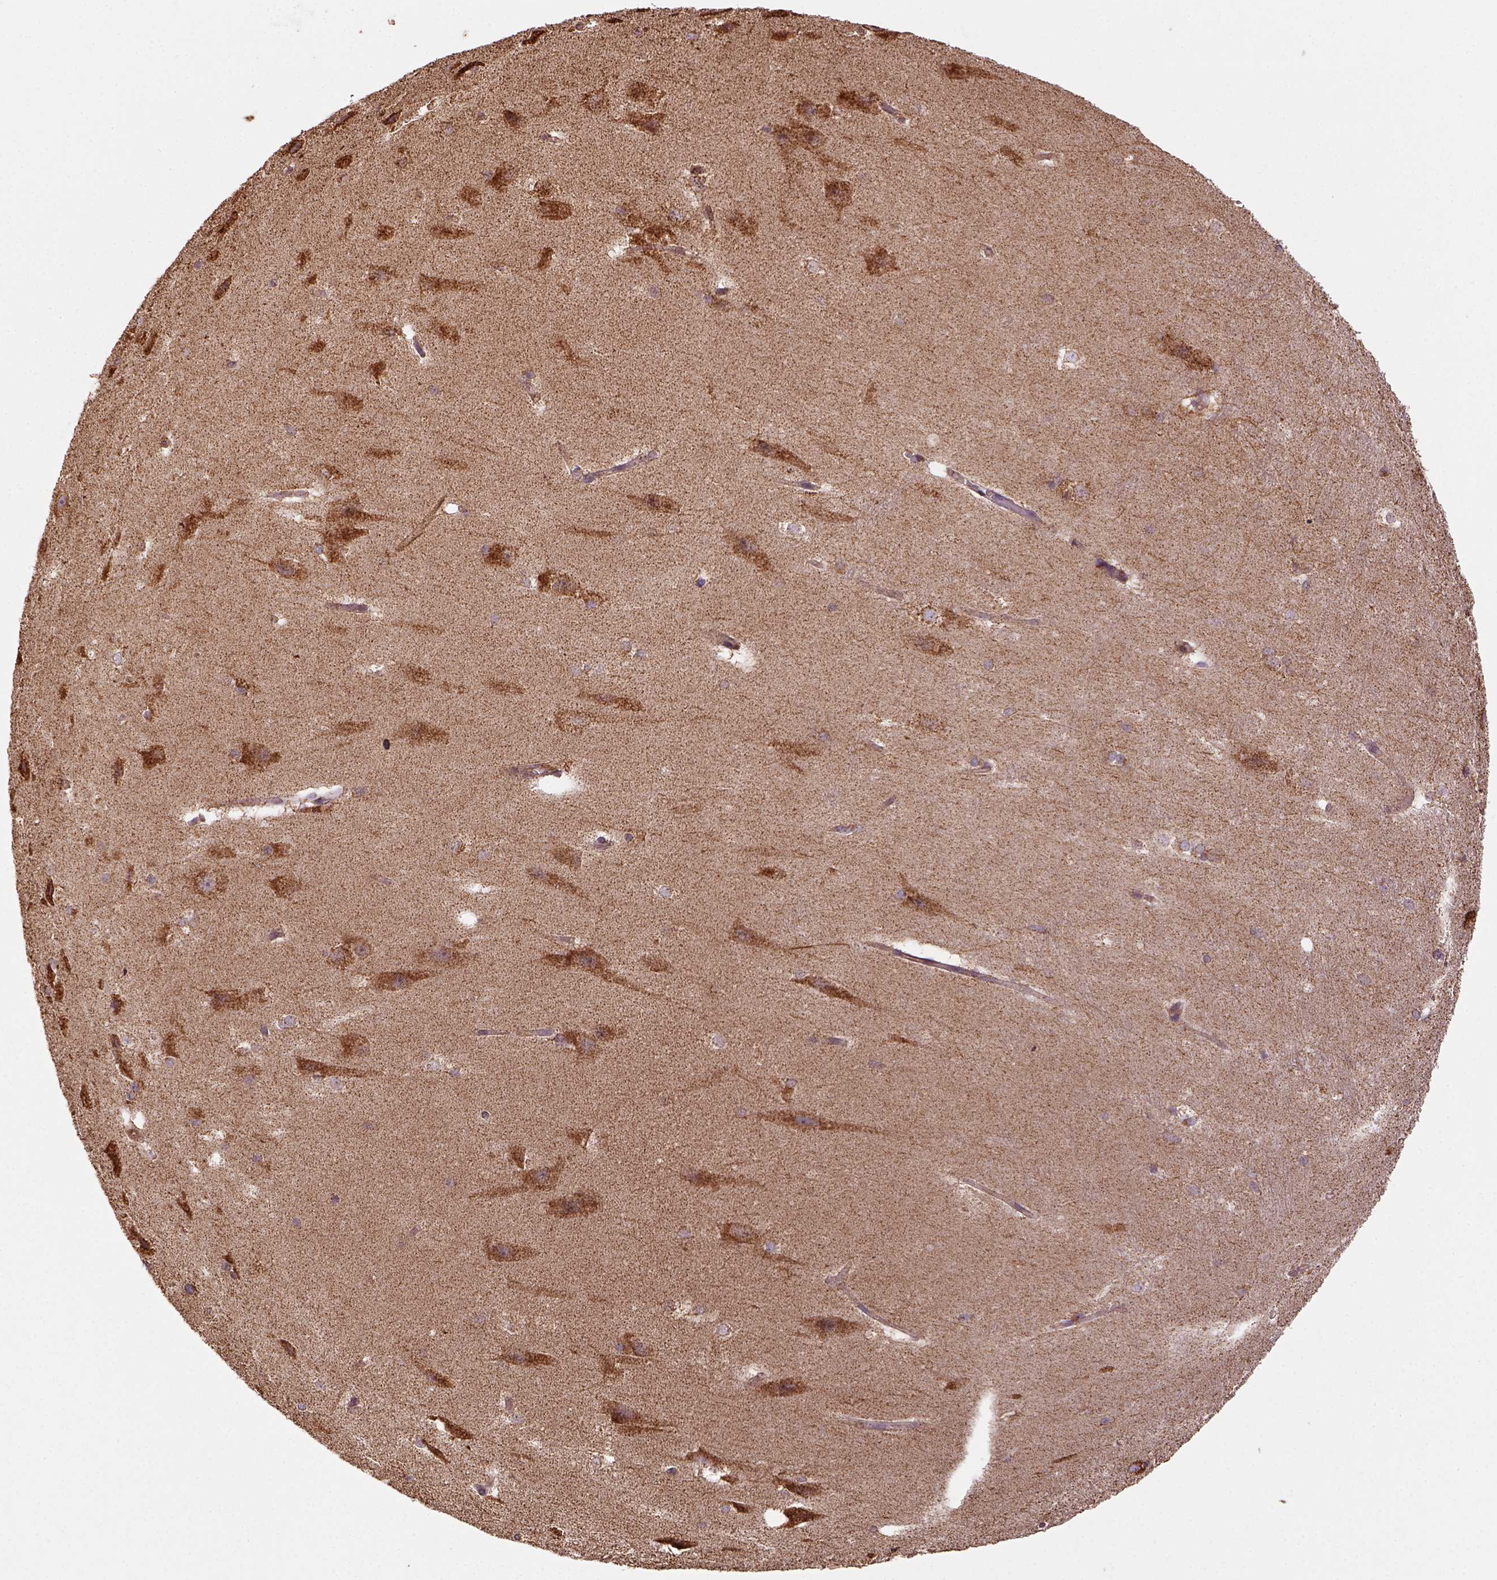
{"staining": {"intensity": "moderate", "quantity": ">75%", "location": "cytoplasmic/membranous"}, "tissue": "hippocampus", "cell_type": "Glial cells", "image_type": "normal", "snomed": [{"axis": "morphology", "description": "Normal tissue, NOS"}, {"axis": "topography", "description": "Cerebral cortex"}, {"axis": "topography", "description": "Hippocampus"}], "caption": "Immunohistochemistry (IHC) of benign hippocampus shows medium levels of moderate cytoplasmic/membranous staining in about >75% of glial cells.", "gene": "MAPK8IP3", "patient": {"sex": "female", "age": 19}}